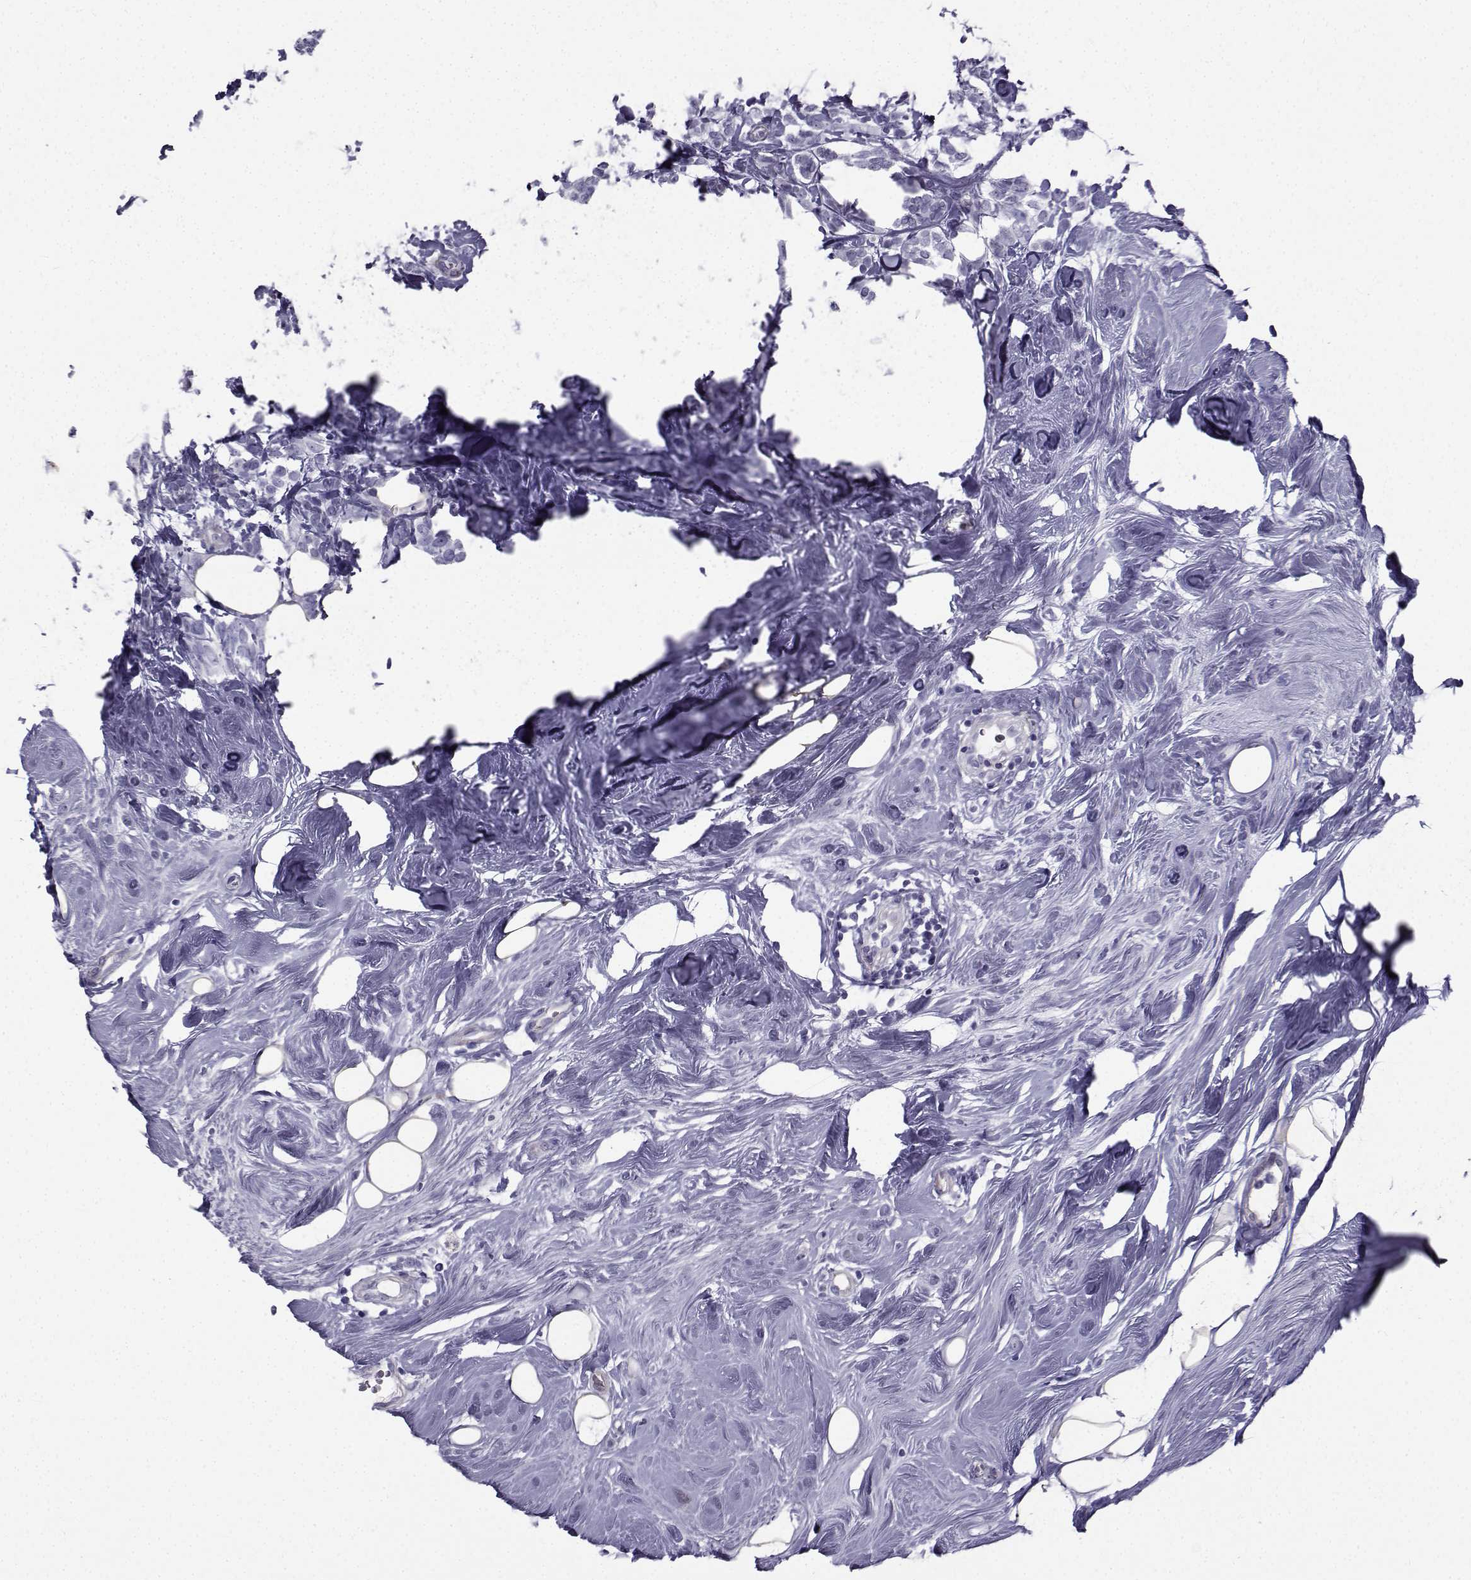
{"staining": {"intensity": "negative", "quantity": "none", "location": "none"}, "tissue": "breast cancer", "cell_type": "Tumor cells", "image_type": "cancer", "snomed": [{"axis": "morphology", "description": "Lobular carcinoma"}, {"axis": "topography", "description": "Breast"}], "caption": "Histopathology image shows no protein expression in tumor cells of breast lobular carcinoma tissue.", "gene": "SPANXD", "patient": {"sex": "female", "age": 49}}